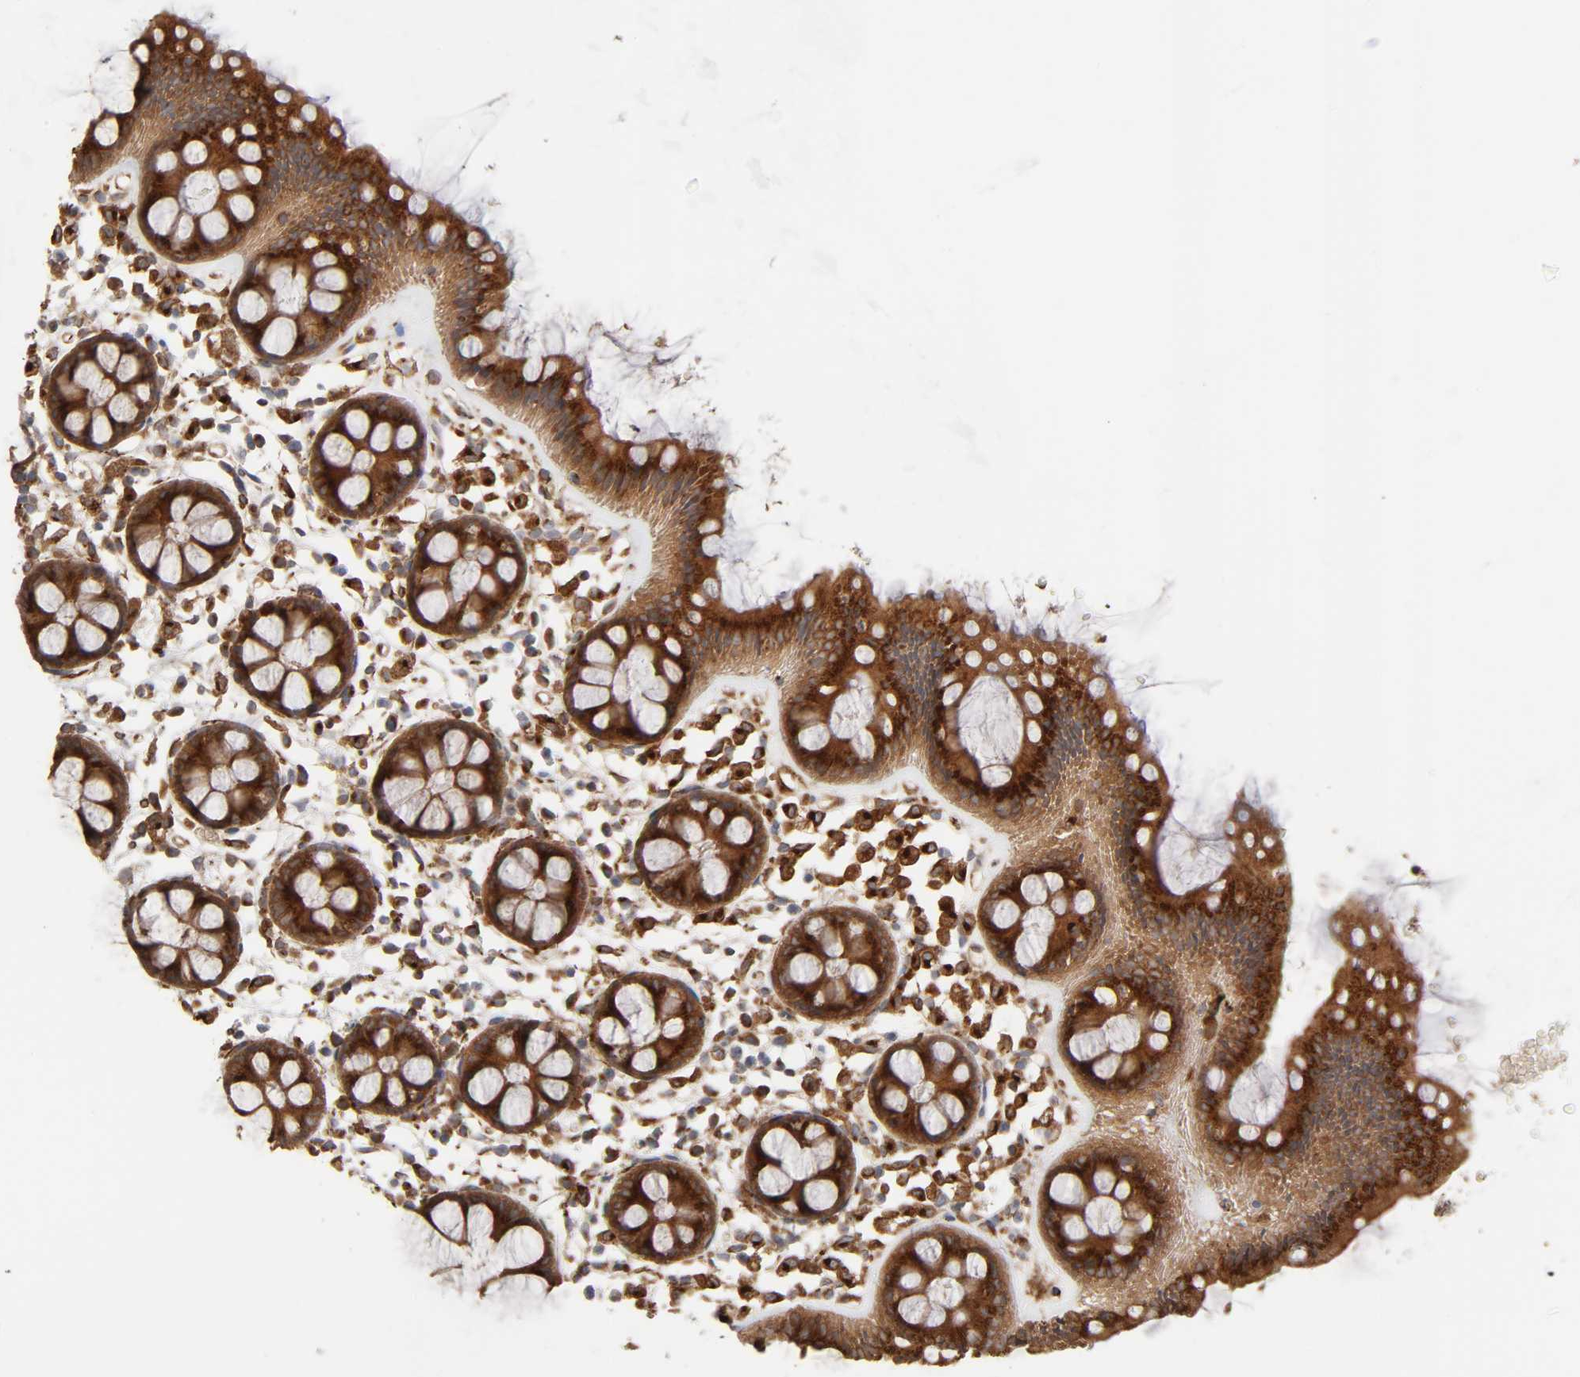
{"staining": {"intensity": "strong", "quantity": ">75%", "location": "cytoplasmic/membranous"}, "tissue": "rectum", "cell_type": "Glandular cells", "image_type": "normal", "snomed": [{"axis": "morphology", "description": "Normal tissue, NOS"}, {"axis": "topography", "description": "Rectum"}], "caption": "Protein staining of benign rectum shows strong cytoplasmic/membranous positivity in approximately >75% of glandular cells.", "gene": "GNPTG", "patient": {"sex": "female", "age": 66}}